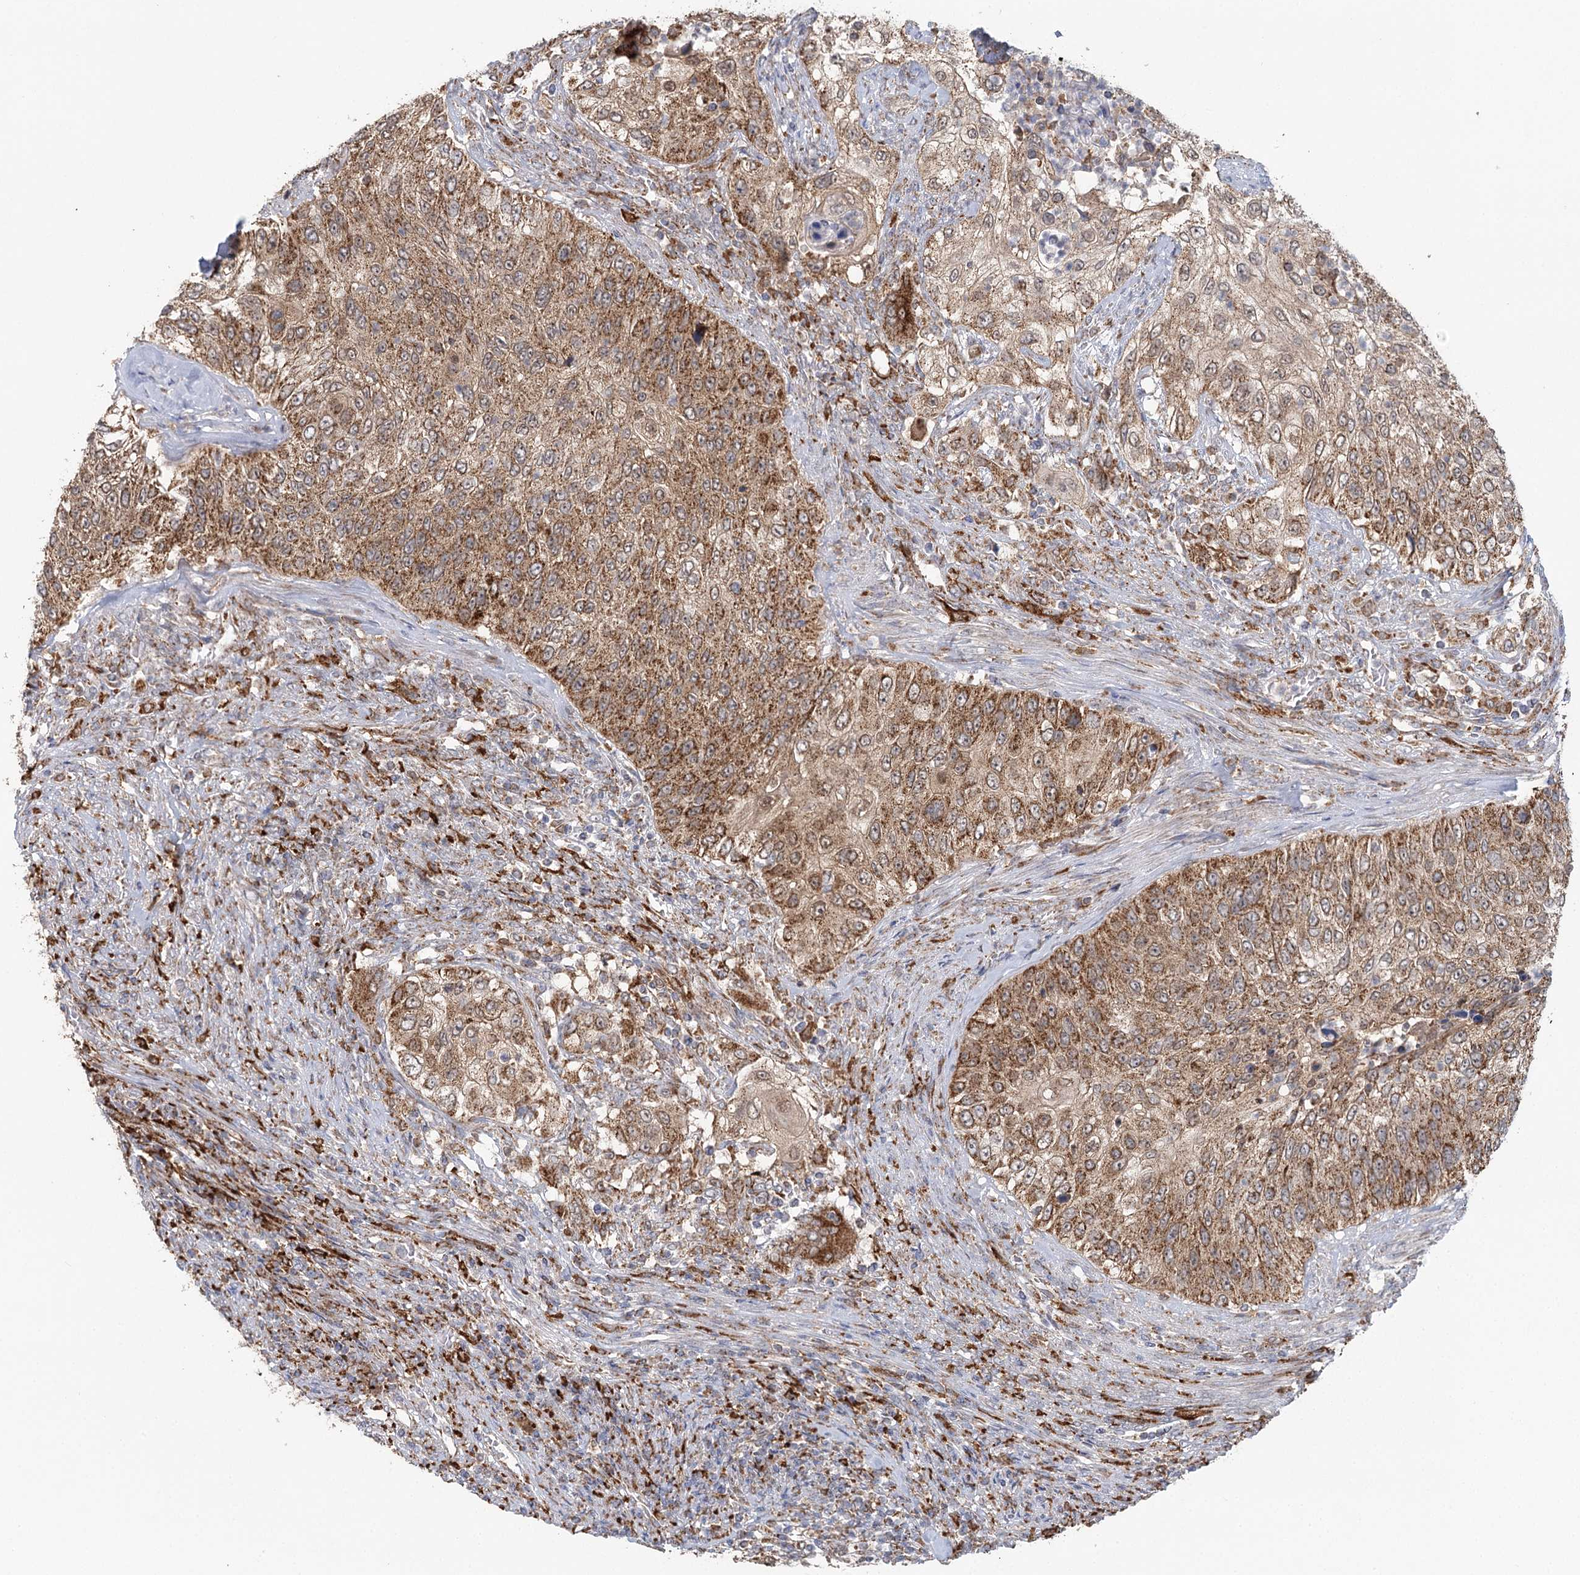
{"staining": {"intensity": "strong", "quantity": ">75%", "location": "cytoplasmic/membranous"}, "tissue": "urothelial cancer", "cell_type": "Tumor cells", "image_type": "cancer", "snomed": [{"axis": "morphology", "description": "Urothelial carcinoma, High grade"}, {"axis": "topography", "description": "Urinary bladder"}], "caption": "There is high levels of strong cytoplasmic/membranous positivity in tumor cells of urothelial cancer, as demonstrated by immunohistochemical staining (brown color).", "gene": "TAS1R1", "patient": {"sex": "female", "age": 60}}